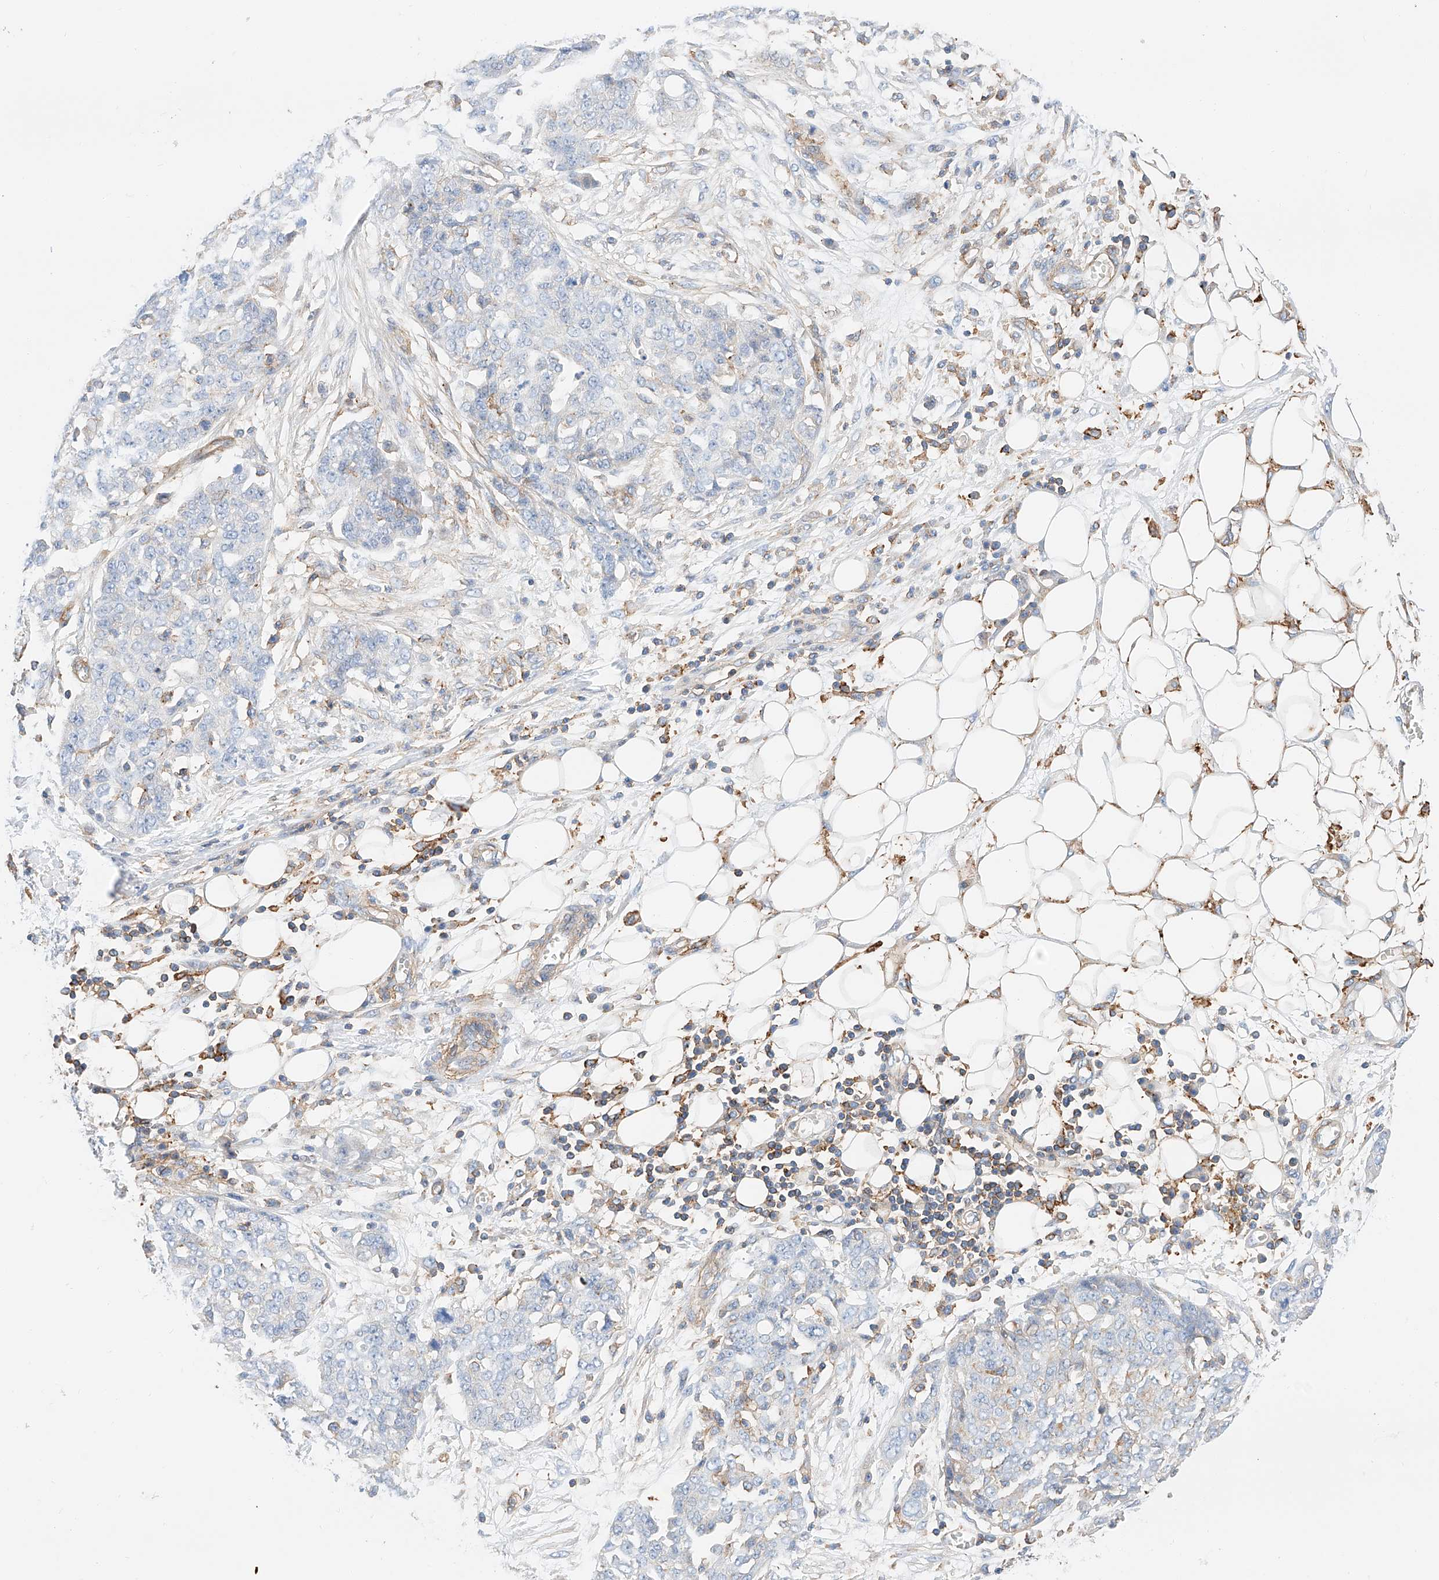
{"staining": {"intensity": "negative", "quantity": "none", "location": "none"}, "tissue": "ovarian cancer", "cell_type": "Tumor cells", "image_type": "cancer", "snomed": [{"axis": "morphology", "description": "Cystadenocarcinoma, serous, NOS"}, {"axis": "topography", "description": "Soft tissue"}, {"axis": "topography", "description": "Ovary"}], "caption": "High magnification brightfield microscopy of ovarian serous cystadenocarcinoma stained with DAB (3,3'-diaminobenzidine) (brown) and counterstained with hematoxylin (blue): tumor cells show no significant staining. (DAB immunohistochemistry (IHC) visualized using brightfield microscopy, high magnification).", "gene": "HAUS4", "patient": {"sex": "female", "age": 57}}